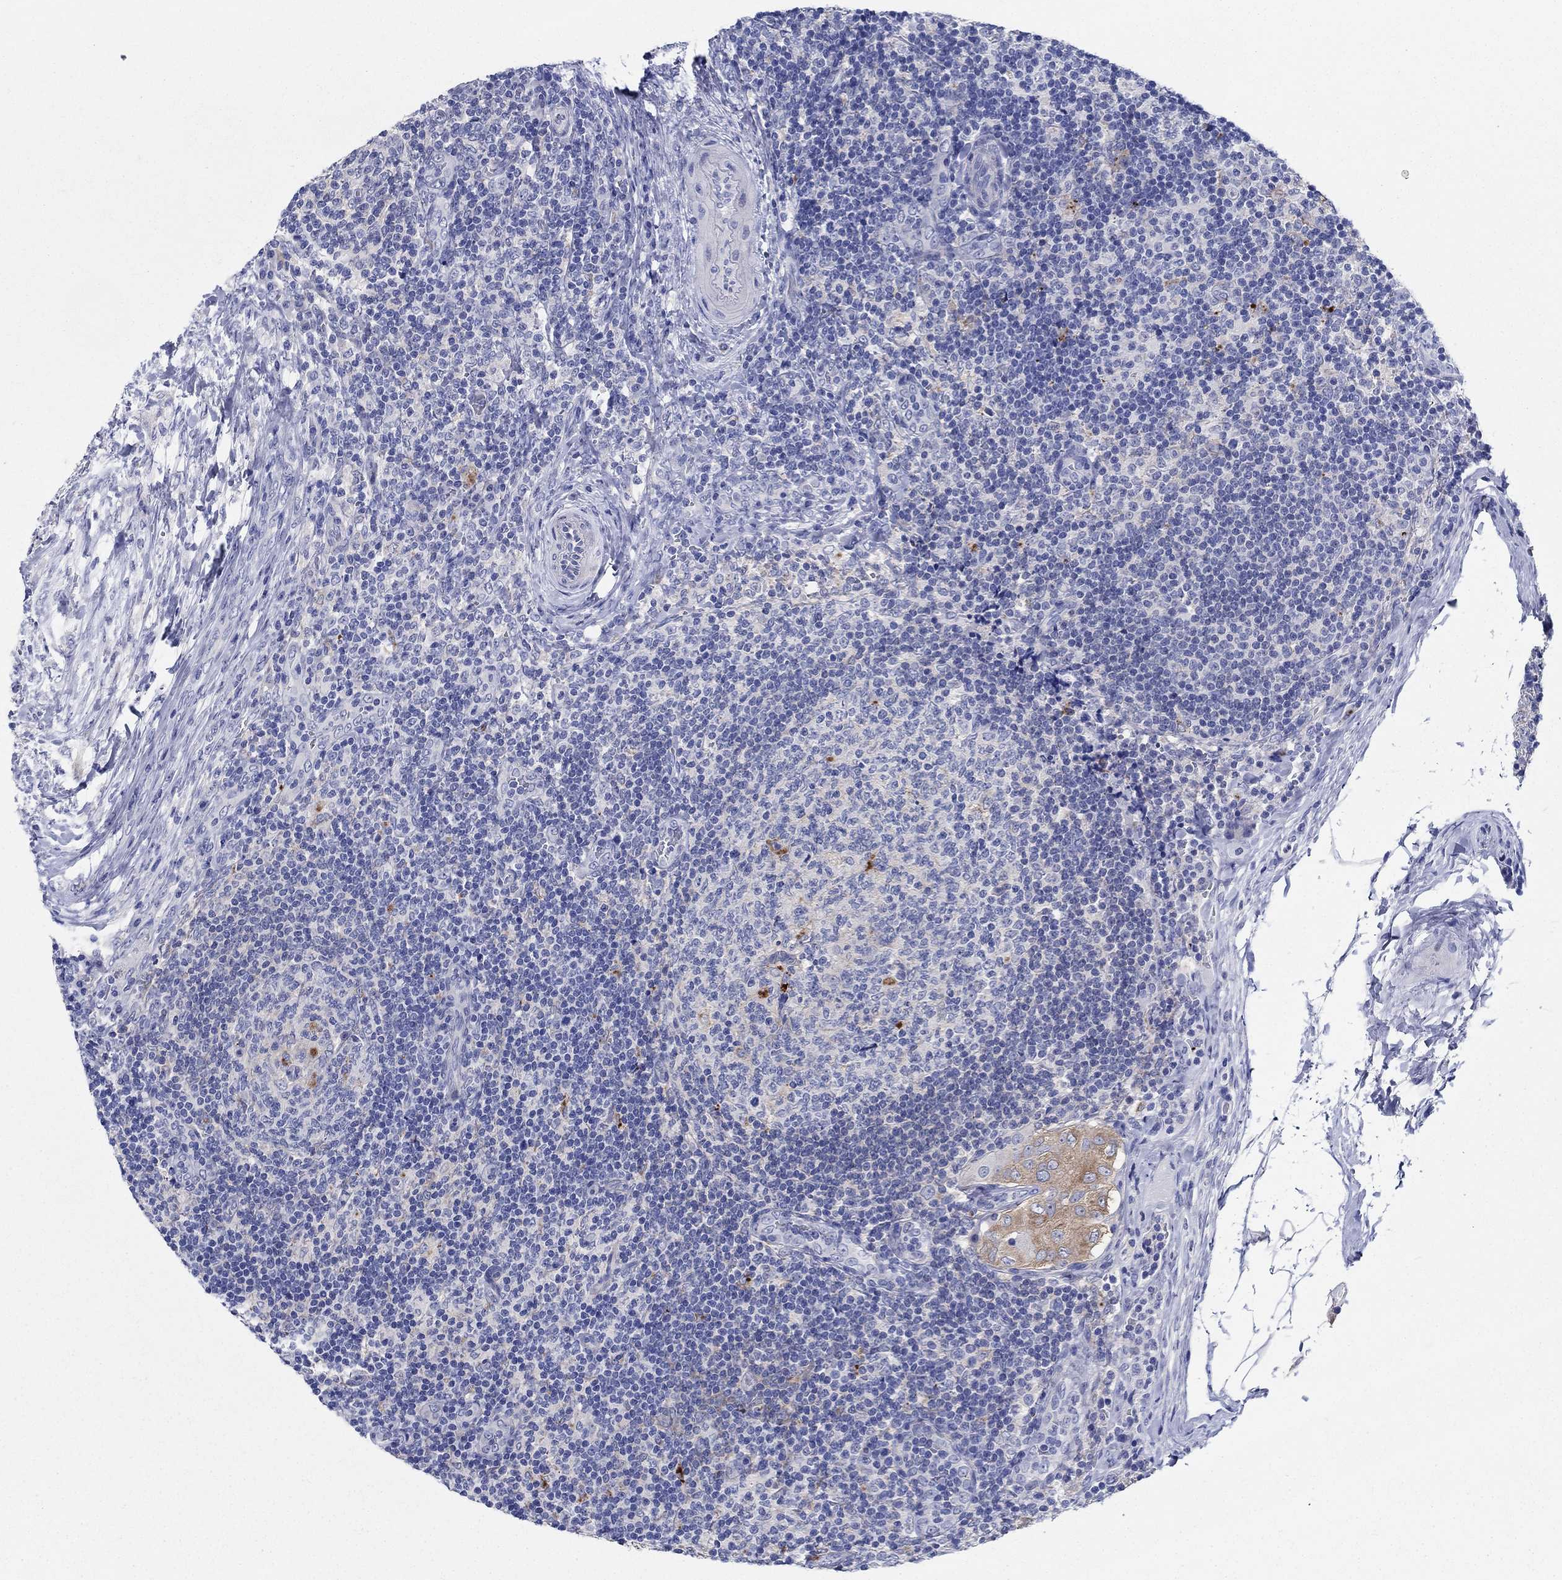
{"staining": {"intensity": "moderate", "quantity": "25%-75%", "location": "cytoplasmic/membranous"}, "tissue": "thyroid cancer", "cell_type": "Tumor cells", "image_type": "cancer", "snomed": [{"axis": "morphology", "description": "Papillary adenocarcinoma, NOS"}, {"axis": "topography", "description": "Thyroid gland"}], "caption": "High-magnification brightfield microscopy of thyroid cancer stained with DAB (brown) and counterstained with hematoxylin (blue). tumor cells exhibit moderate cytoplasmic/membranous staining is present in approximately25%-75% of cells.", "gene": "RAP1GAP", "patient": {"sex": "male", "age": 61}}